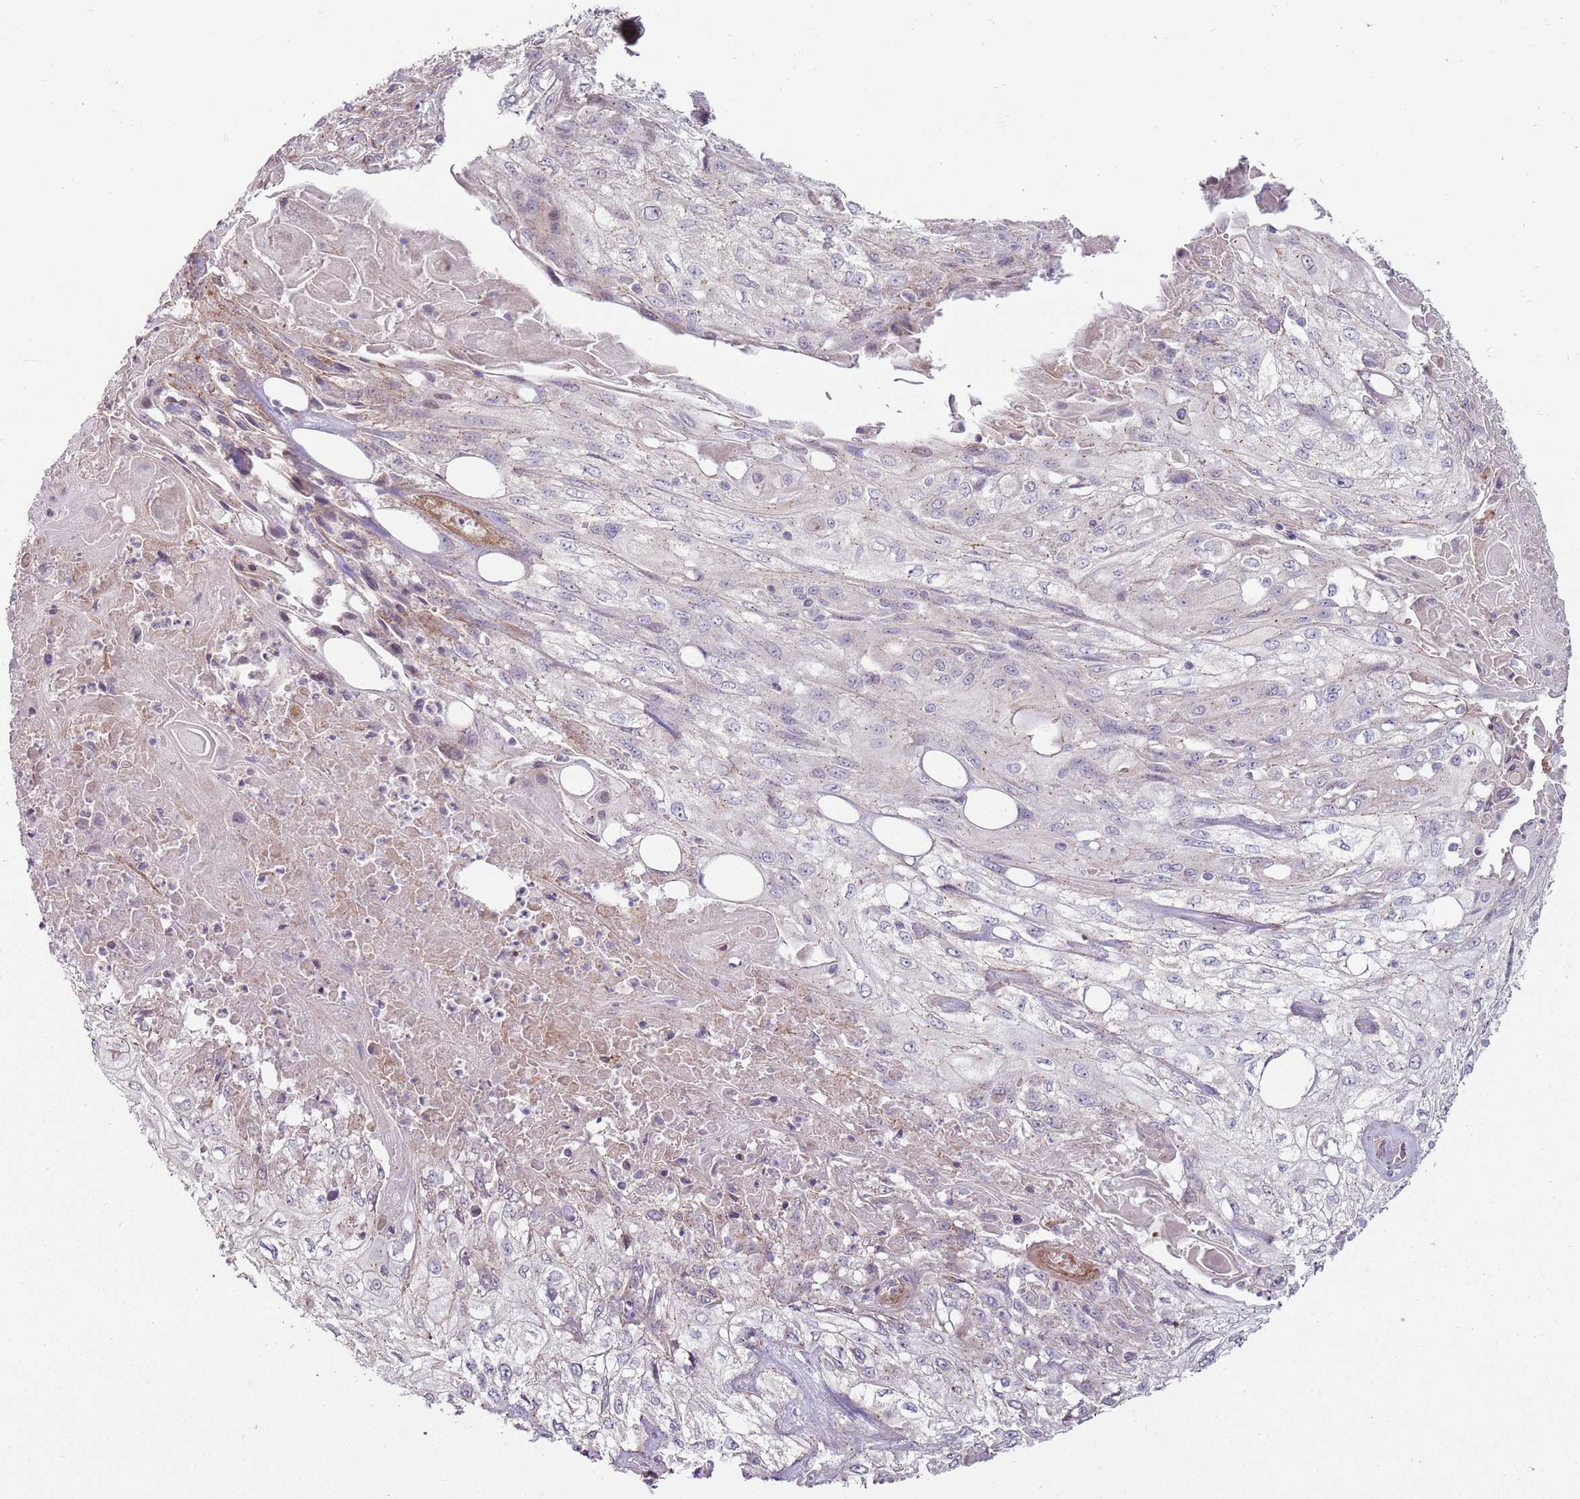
{"staining": {"intensity": "negative", "quantity": "none", "location": "none"}, "tissue": "skin cancer", "cell_type": "Tumor cells", "image_type": "cancer", "snomed": [{"axis": "morphology", "description": "Squamous cell carcinoma, NOS"}, {"axis": "morphology", "description": "Squamous cell carcinoma, metastatic, NOS"}, {"axis": "topography", "description": "Skin"}, {"axis": "topography", "description": "Lymph node"}], "caption": "This is an IHC image of skin squamous cell carcinoma. There is no positivity in tumor cells.", "gene": "SPATA31D1", "patient": {"sex": "male", "age": 75}}